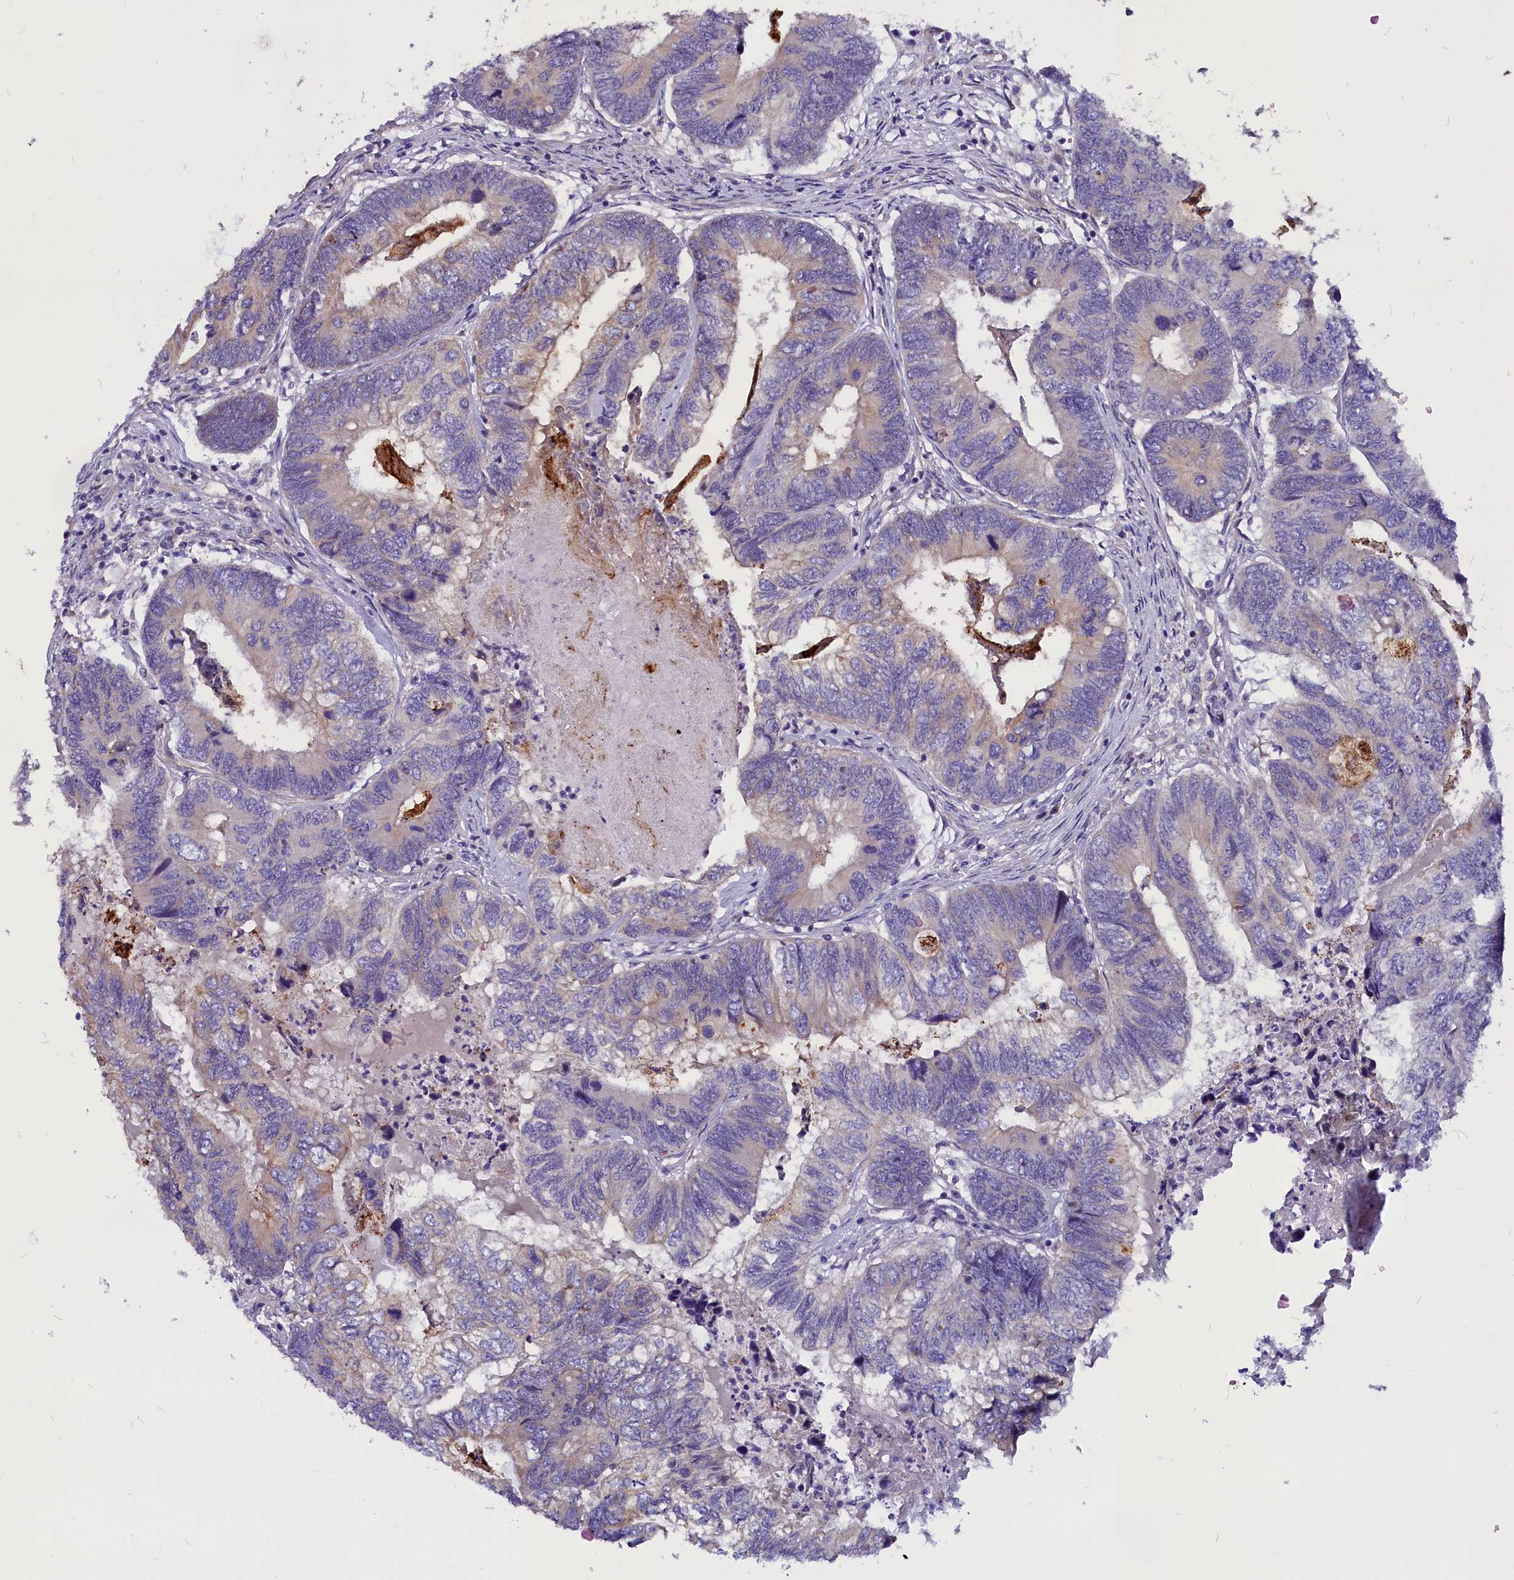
{"staining": {"intensity": "negative", "quantity": "none", "location": "none"}, "tissue": "colorectal cancer", "cell_type": "Tumor cells", "image_type": "cancer", "snomed": [{"axis": "morphology", "description": "Adenocarcinoma, NOS"}, {"axis": "topography", "description": "Colon"}], "caption": "The histopathology image reveals no staining of tumor cells in colorectal adenocarcinoma.", "gene": "CEP170", "patient": {"sex": "female", "age": 67}}